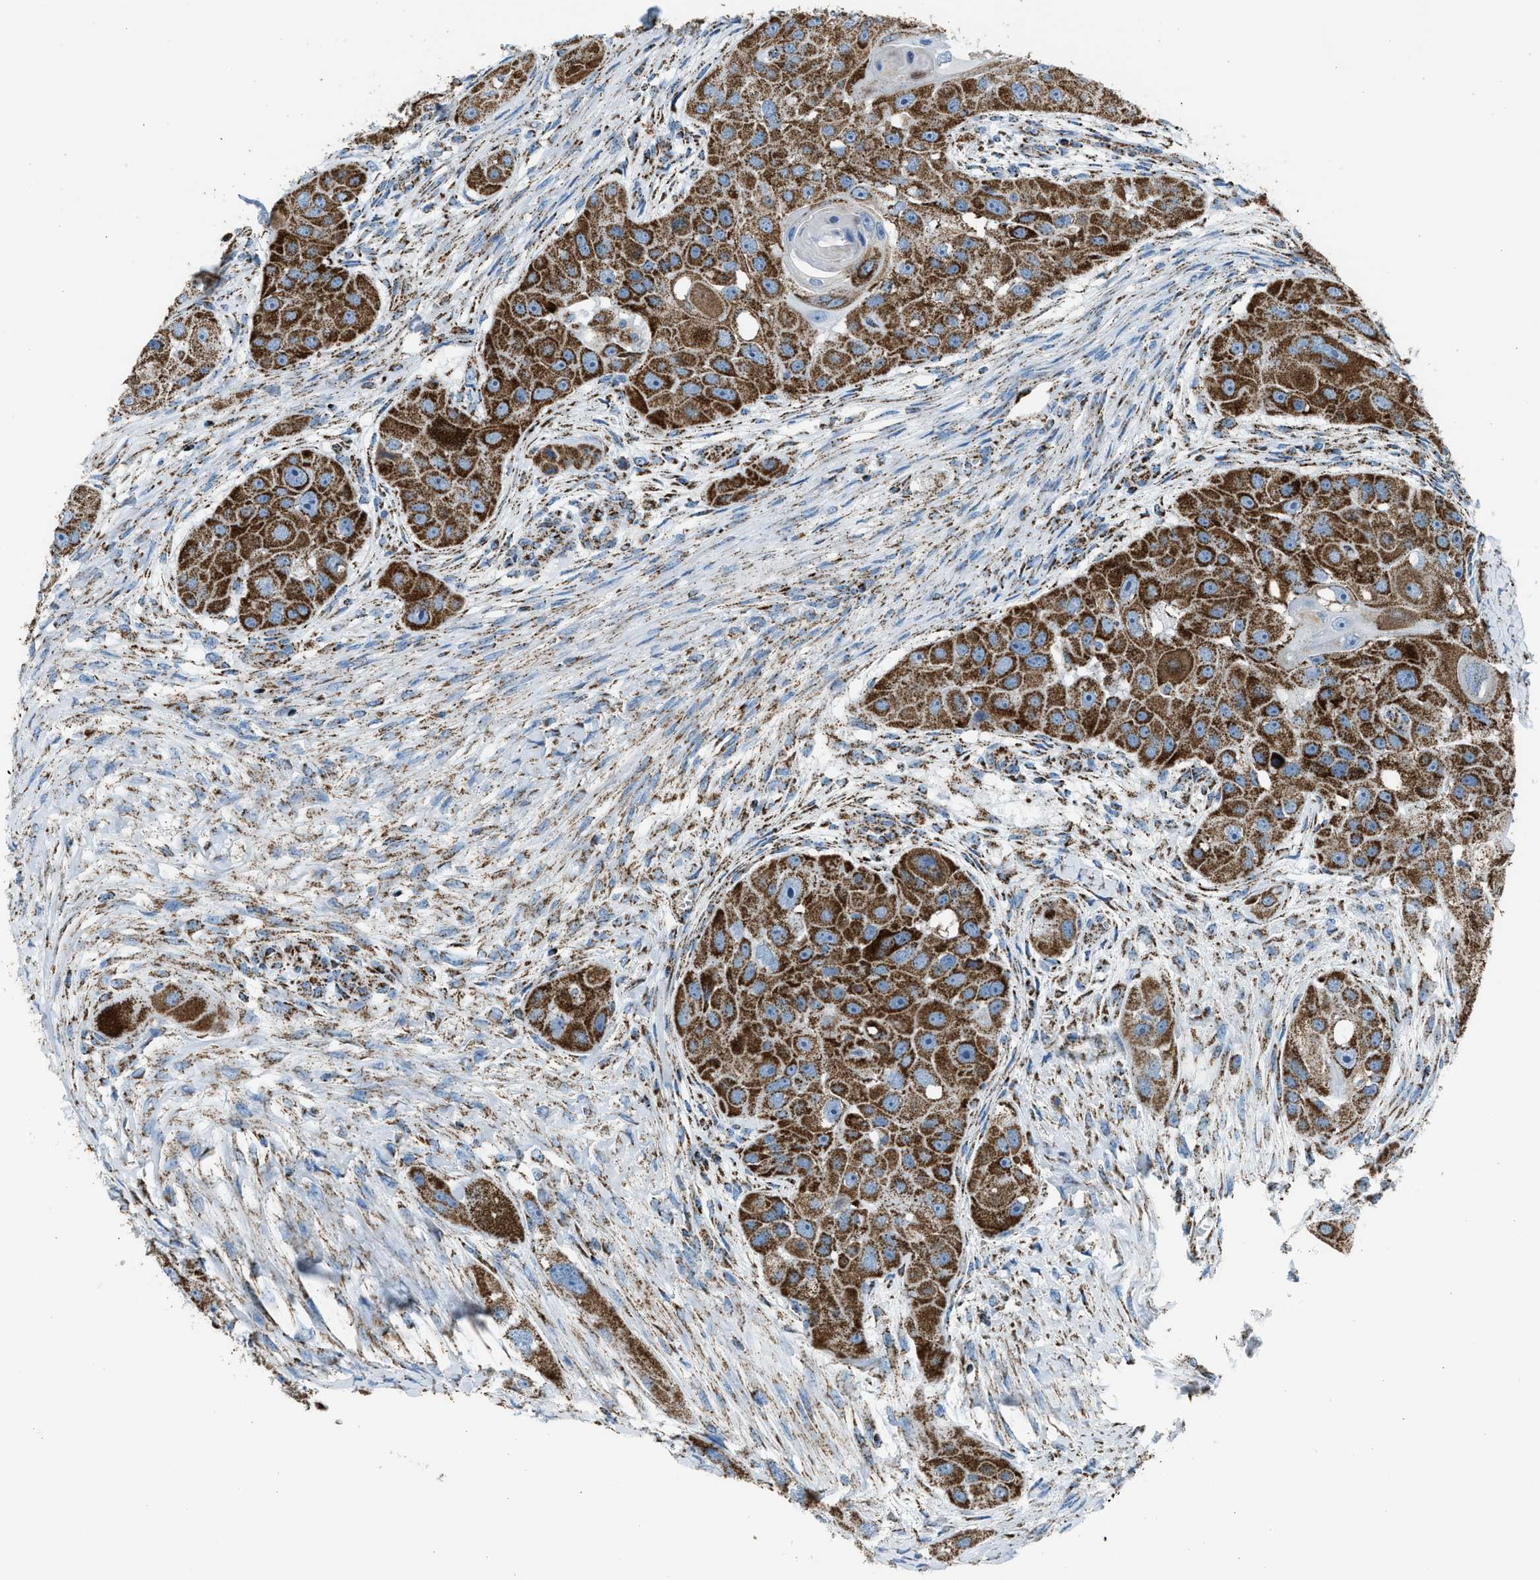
{"staining": {"intensity": "strong", "quantity": ">75%", "location": "cytoplasmic/membranous"}, "tissue": "head and neck cancer", "cell_type": "Tumor cells", "image_type": "cancer", "snomed": [{"axis": "morphology", "description": "Normal tissue, NOS"}, {"axis": "morphology", "description": "Squamous cell carcinoma, NOS"}, {"axis": "topography", "description": "Skeletal muscle"}, {"axis": "topography", "description": "Head-Neck"}], "caption": "Immunohistochemical staining of human head and neck cancer (squamous cell carcinoma) reveals strong cytoplasmic/membranous protein staining in about >75% of tumor cells.", "gene": "MDH2", "patient": {"sex": "male", "age": 51}}